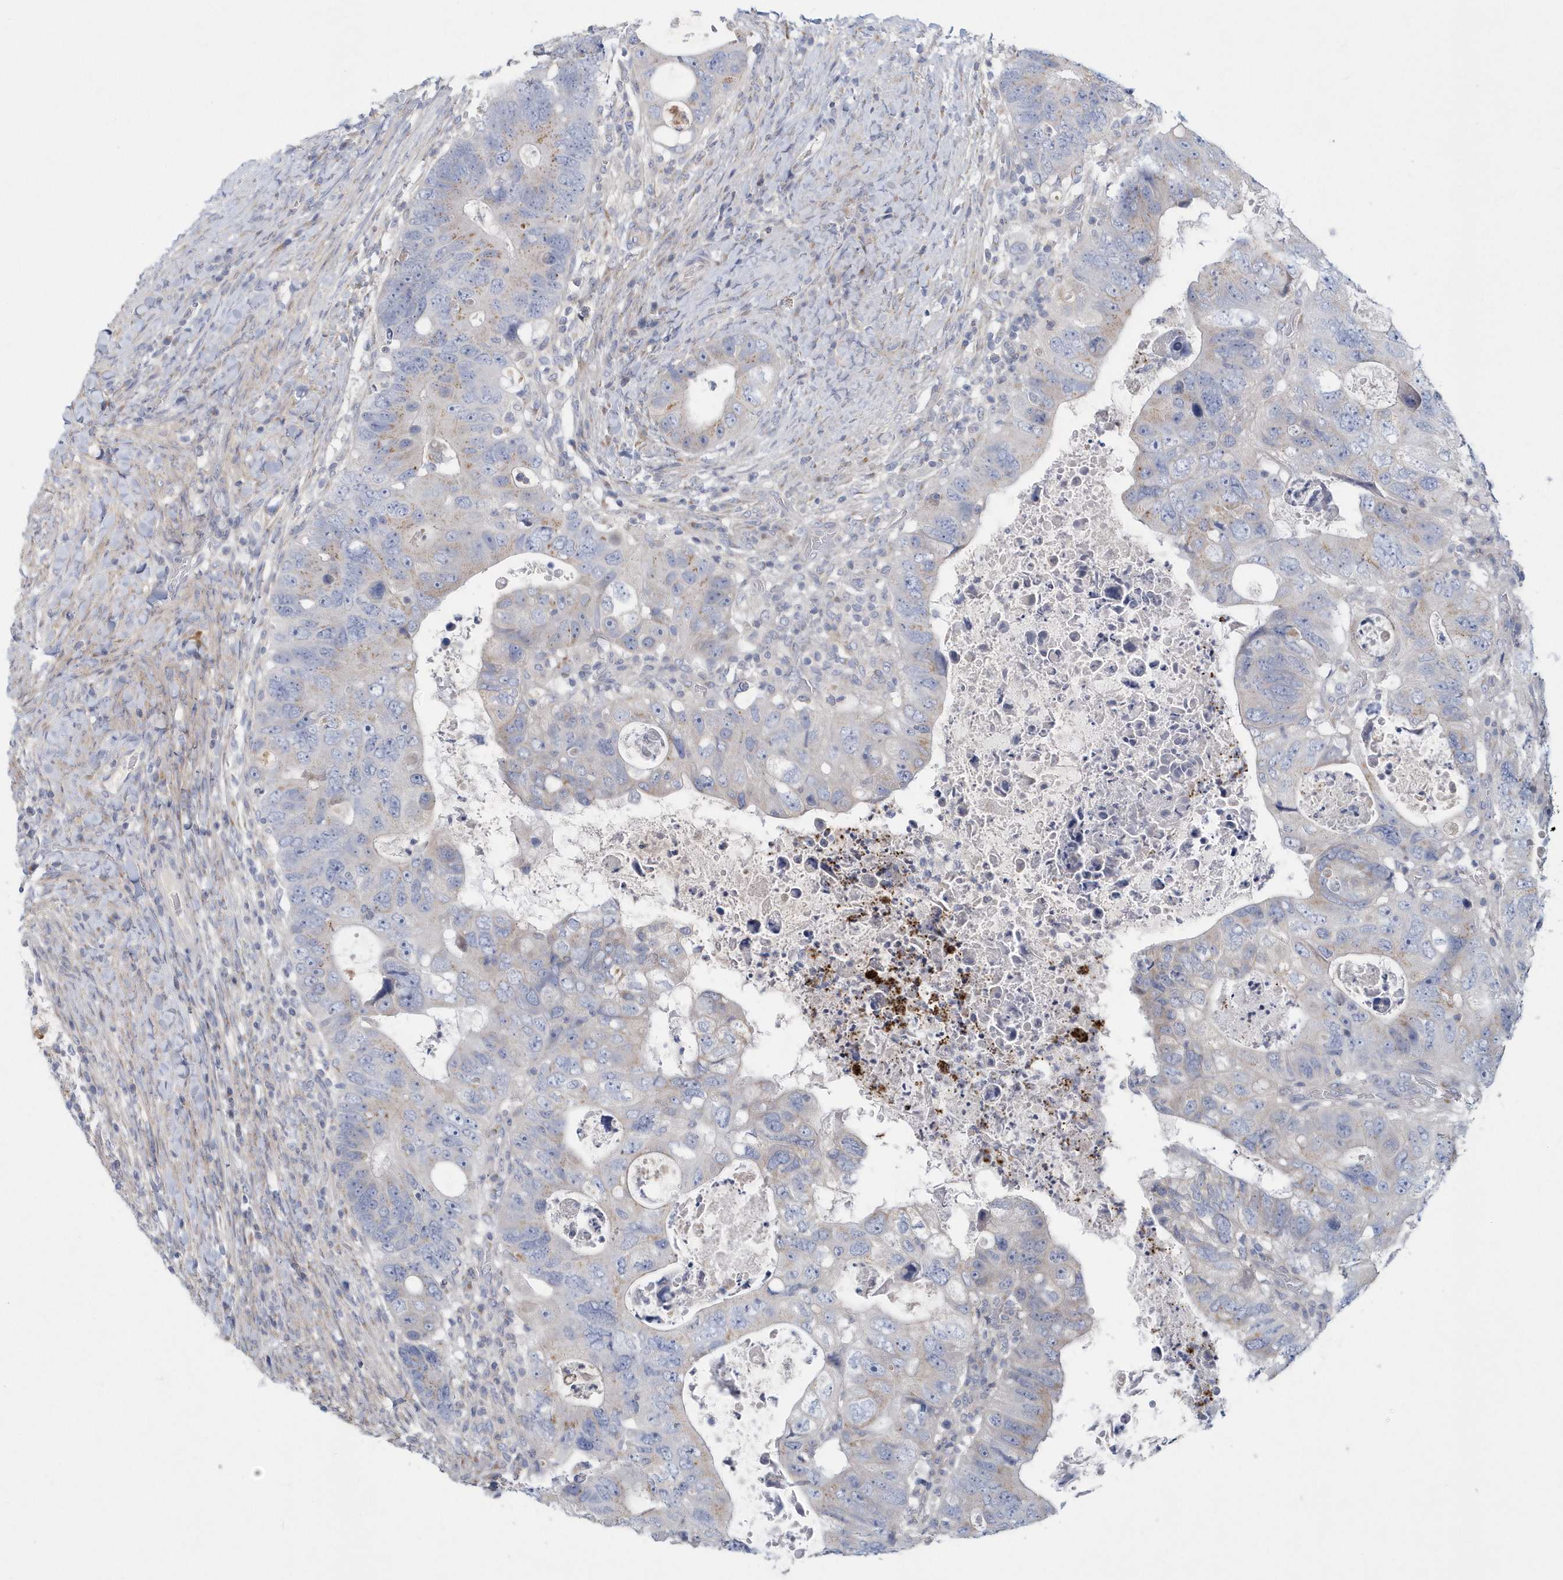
{"staining": {"intensity": "weak", "quantity": "<25%", "location": "cytoplasmic/membranous"}, "tissue": "colorectal cancer", "cell_type": "Tumor cells", "image_type": "cancer", "snomed": [{"axis": "morphology", "description": "Adenocarcinoma, NOS"}, {"axis": "topography", "description": "Rectum"}], "caption": "A micrograph of colorectal adenocarcinoma stained for a protein demonstrates no brown staining in tumor cells.", "gene": "SPATA18", "patient": {"sex": "male", "age": 59}}